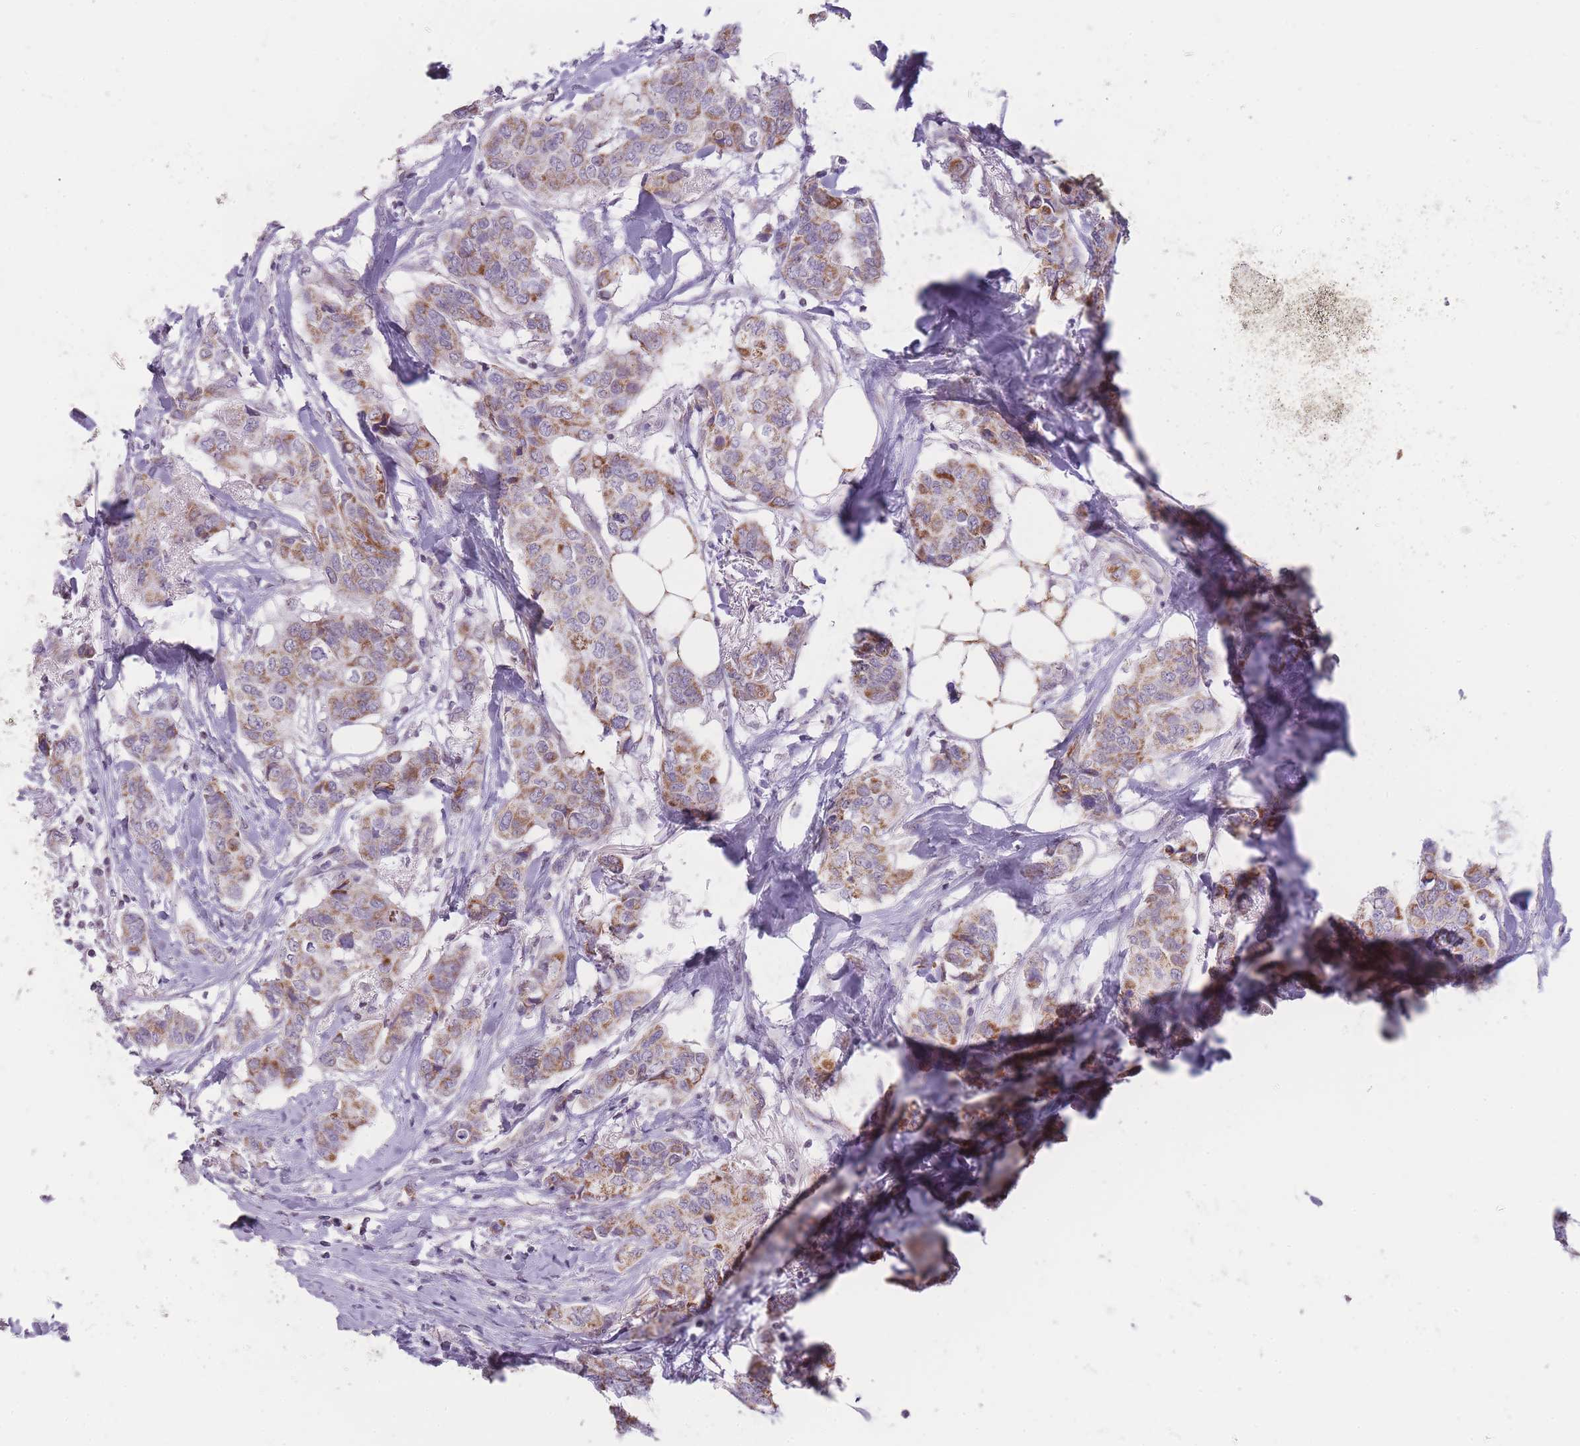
{"staining": {"intensity": "moderate", "quantity": ">75%", "location": "cytoplasmic/membranous"}, "tissue": "breast cancer", "cell_type": "Tumor cells", "image_type": "cancer", "snomed": [{"axis": "morphology", "description": "Lobular carcinoma"}, {"axis": "topography", "description": "Breast"}], "caption": "Human lobular carcinoma (breast) stained with a protein marker reveals moderate staining in tumor cells.", "gene": "ZBTB24", "patient": {"sex": "female", "age": 51}}